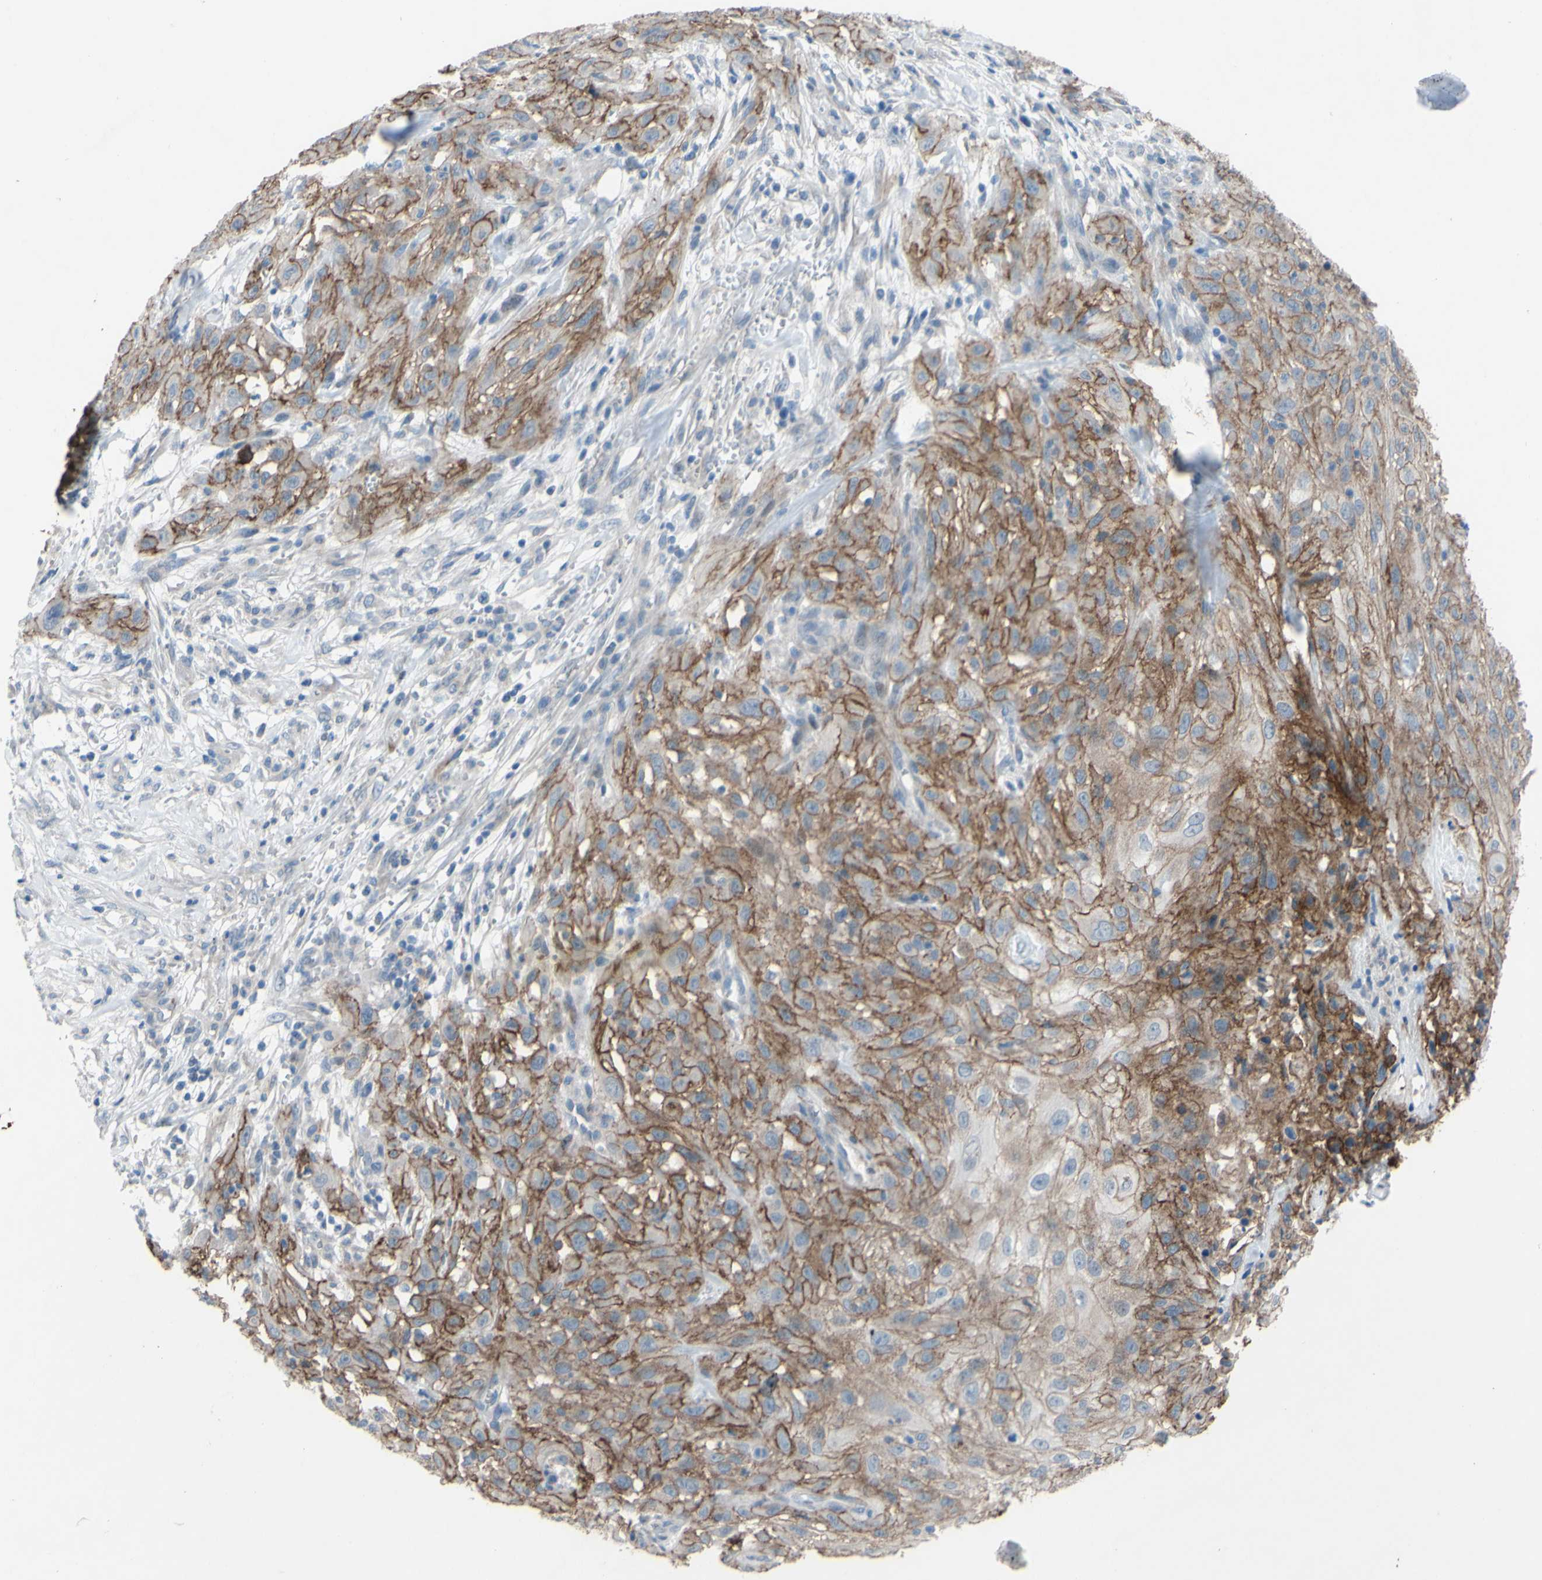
{"staining": {"intensity": "moderate", "quantity": ">75%", "location": "cytoplasmic/membranous"}, "tissue": "skin cancer", "cell_type": "Tumor cells", "image_type": "cancer", "snomed": [{"axis": "morphology", "description": "Squamous cell carcinoma, NOS"}, {"axis": "topography", "description": "Skin"}], "caption": "Approximately >75% of tumor cells in human skin cancer reveal moderate cytoplasmic/membranous protein expression as visualized by brown immunohistochemical staining.", "gene": "CDCP1", "patient": {"sex": "male", "age": 75}}